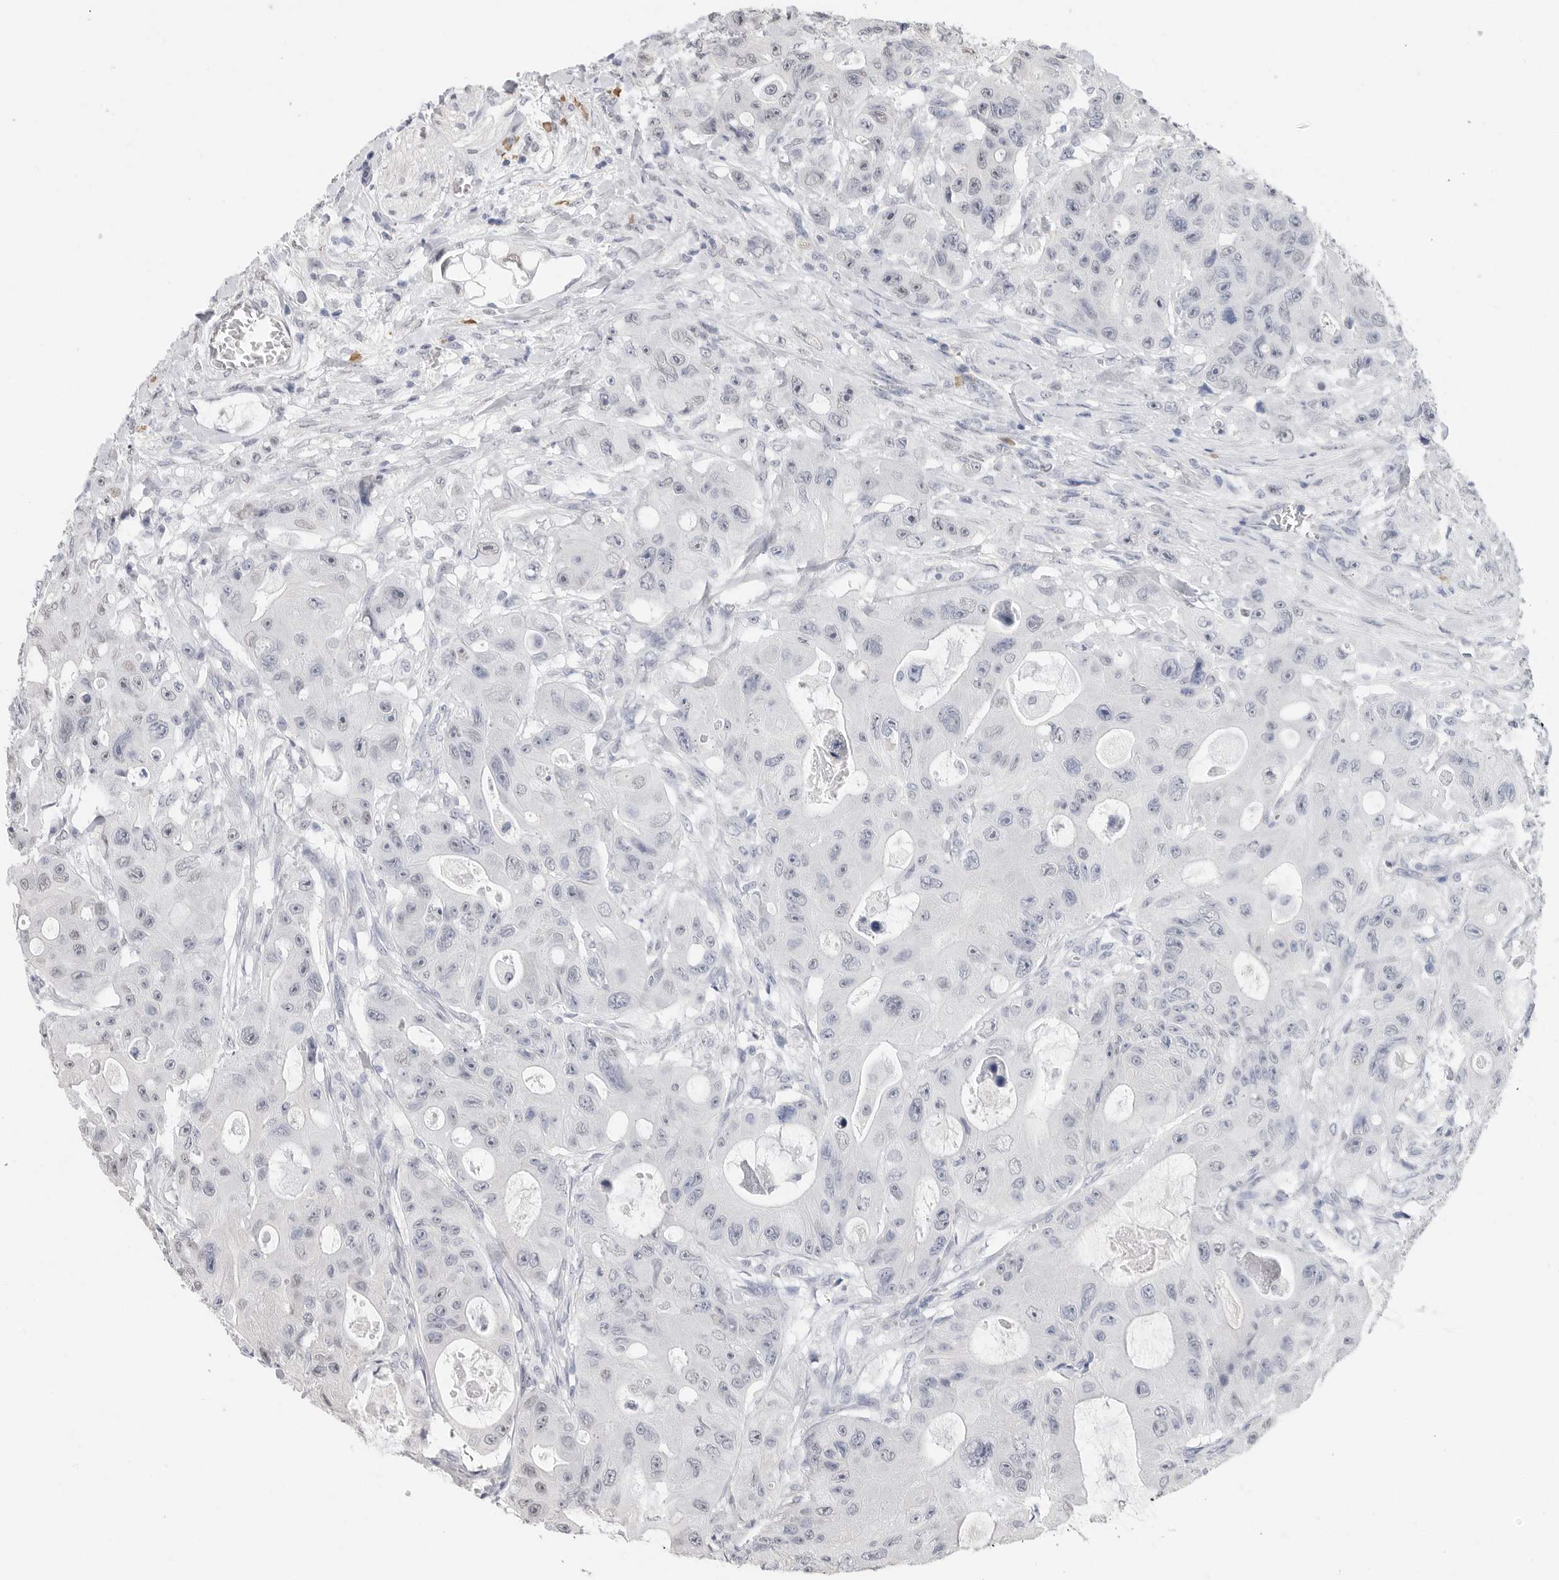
{"staining": {"intensity": "negative", "quantity": "none", "location": "none"}, "tissue": "colorectal cancer", "cell_type": "Tumor cells", "image_type": "cancer", "snomed": [{"axis": "morphology", "description": "Adenocarcinoma, NOS"}, {"axis": "topography", "description": "Colon"}], "caption": "Micrograph shows no significant protein positivity in tumor cells of colorectal cancer.", "gene": "ARHGEF10", "patient": {"sex": "female", "age": 46}}